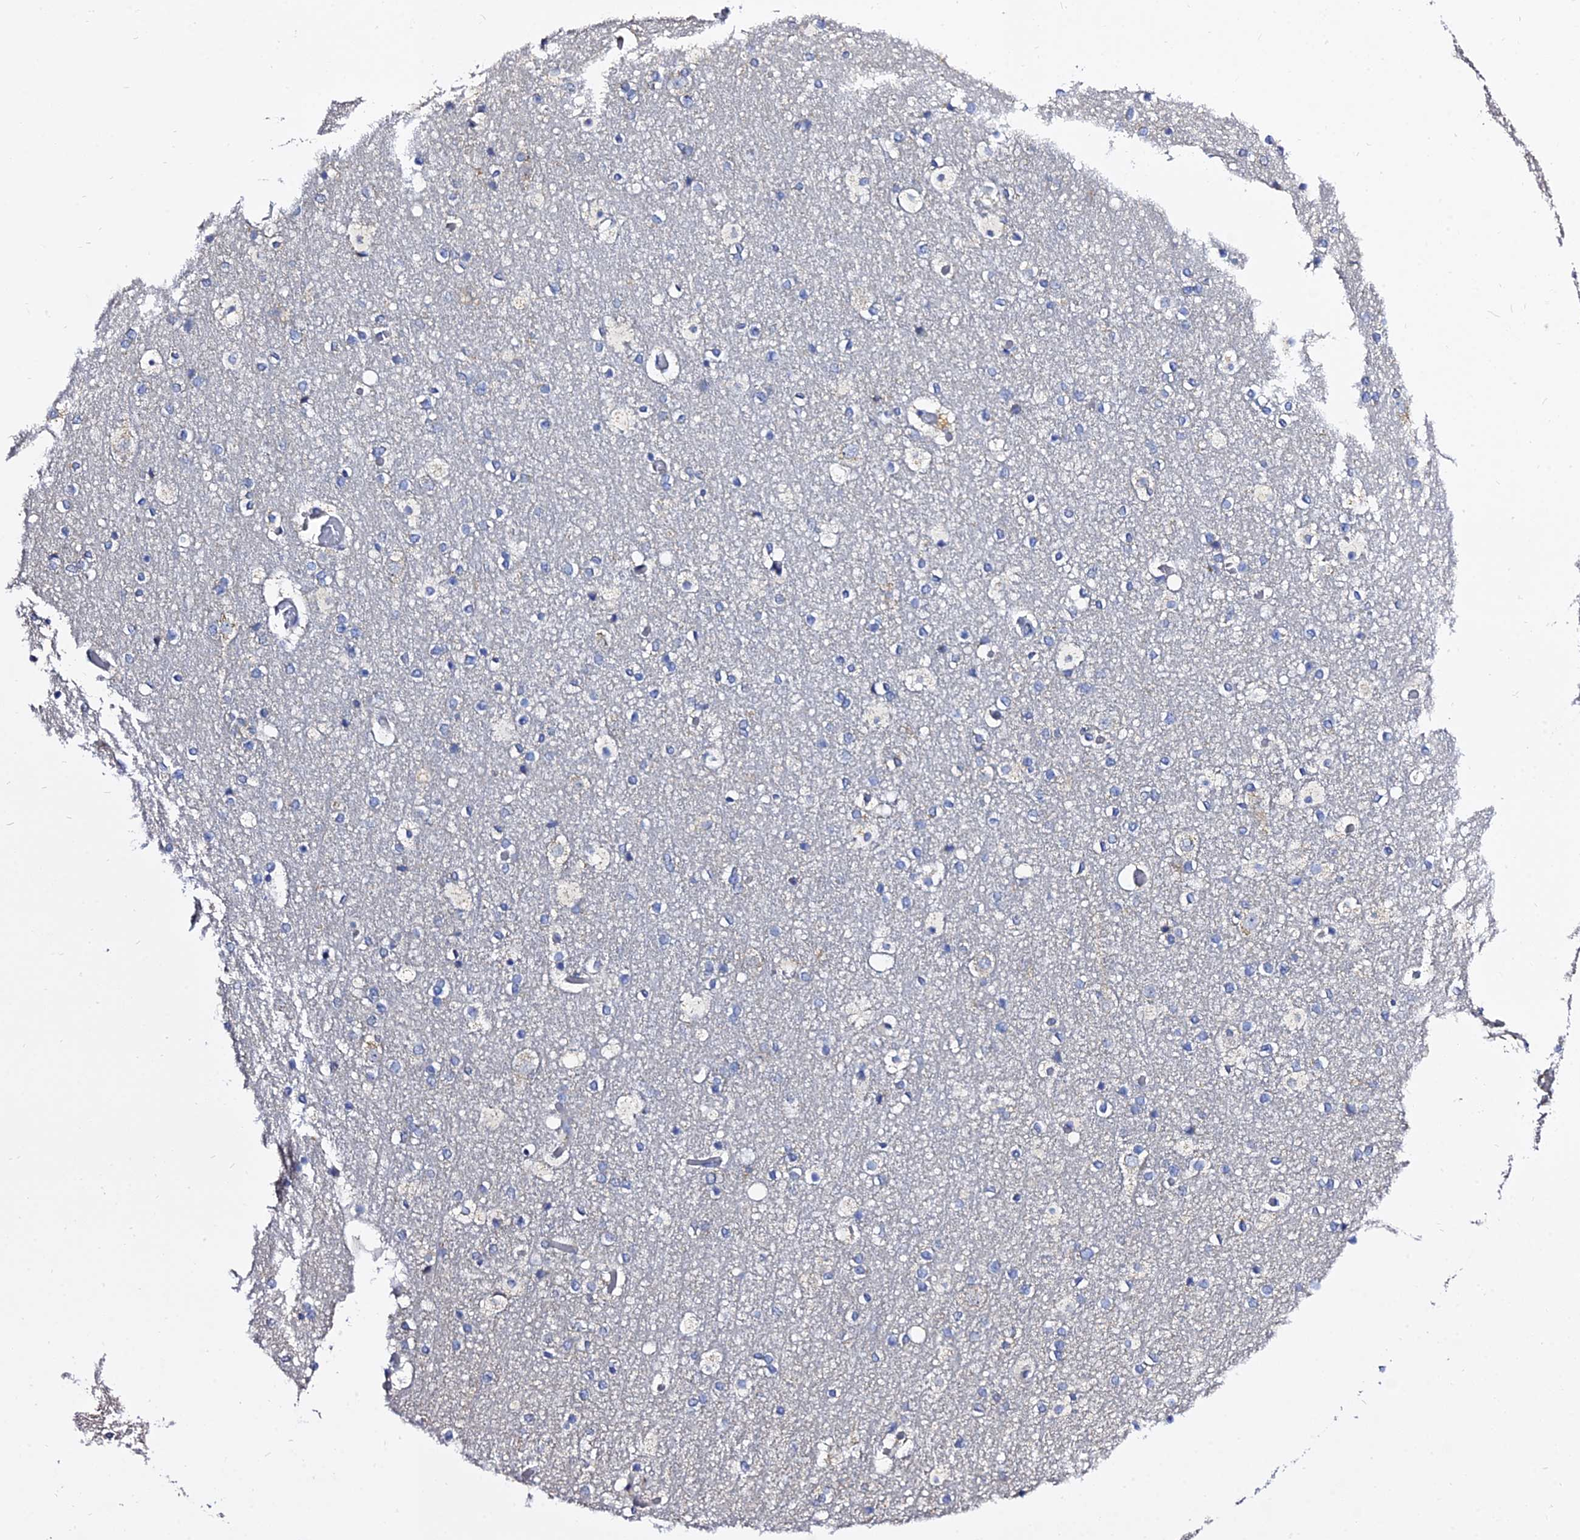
{"staining": {"intensity": "negative", "quantity": "none", "location": "none"}, "tissue": "cerebral cortex", "cell_type": "Endothelial cells", "image_type": "normal", "snomed": [{"axis": "morphology", "description": "Normal tissue, NOS"}, {"axis": "topography", "description": "Cerebral cortex"}], "caption": "Human cerebral cortex stained for a protein using immunohistochemistry shows no expression in endothelial cells.", "gene": "TYW5", "patient": {"sex": "male", "age": 57}}